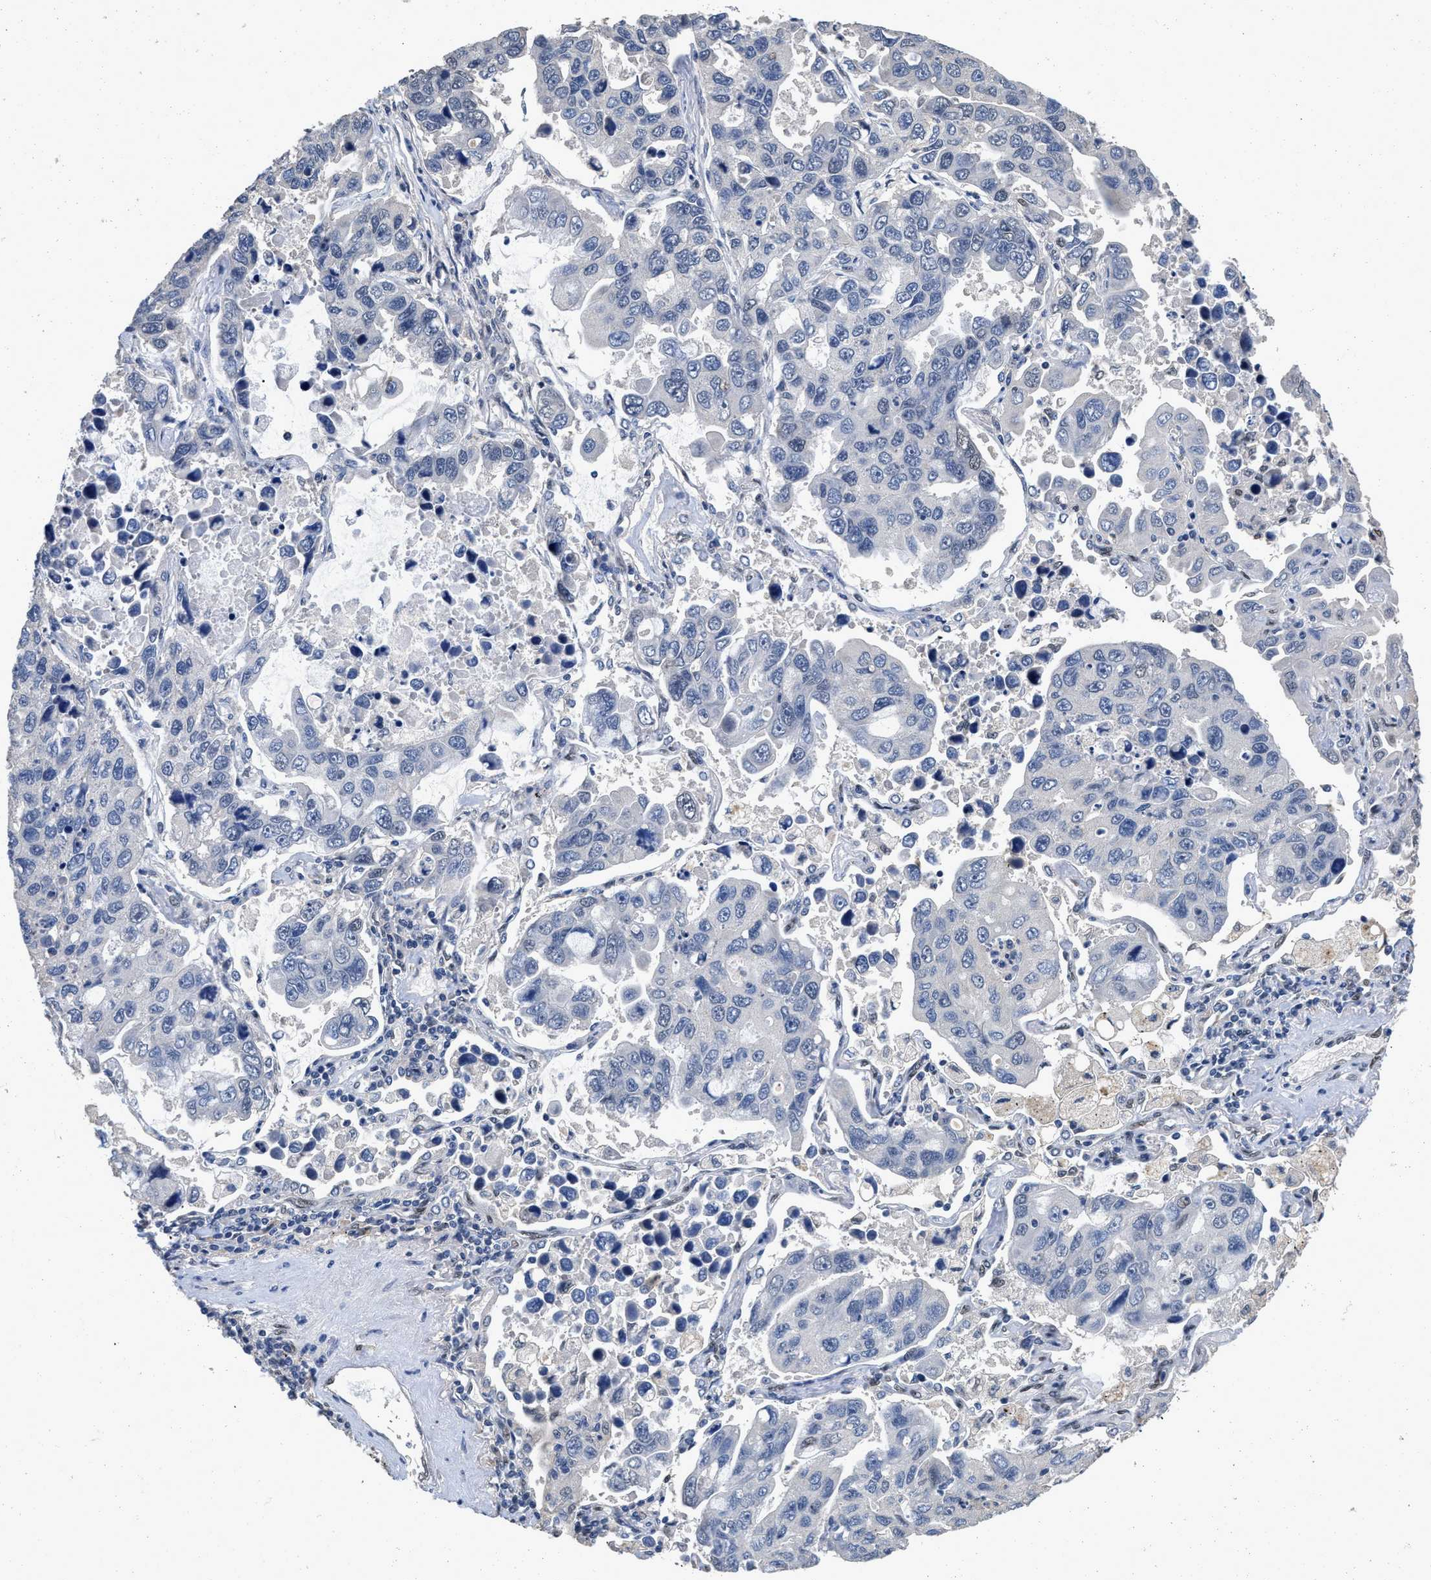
{"staining": {"intensity": "negative", "quantity": "none", "location": "none"}, "tissue": "lung cancer", "cell_type": "Tumor cells", "image_type": "cancer", "snomed": [{"axis": "morphology", "description": "Adenocarcinoma, NOS"}, {"axis": "topography", "description": "Lung"}], "caption": "Immunohistochemical staining of lung cancer displays no significant expression in tumor cells.", "gene": "QKI", "patient": {"sex": "male", "age": 64}}